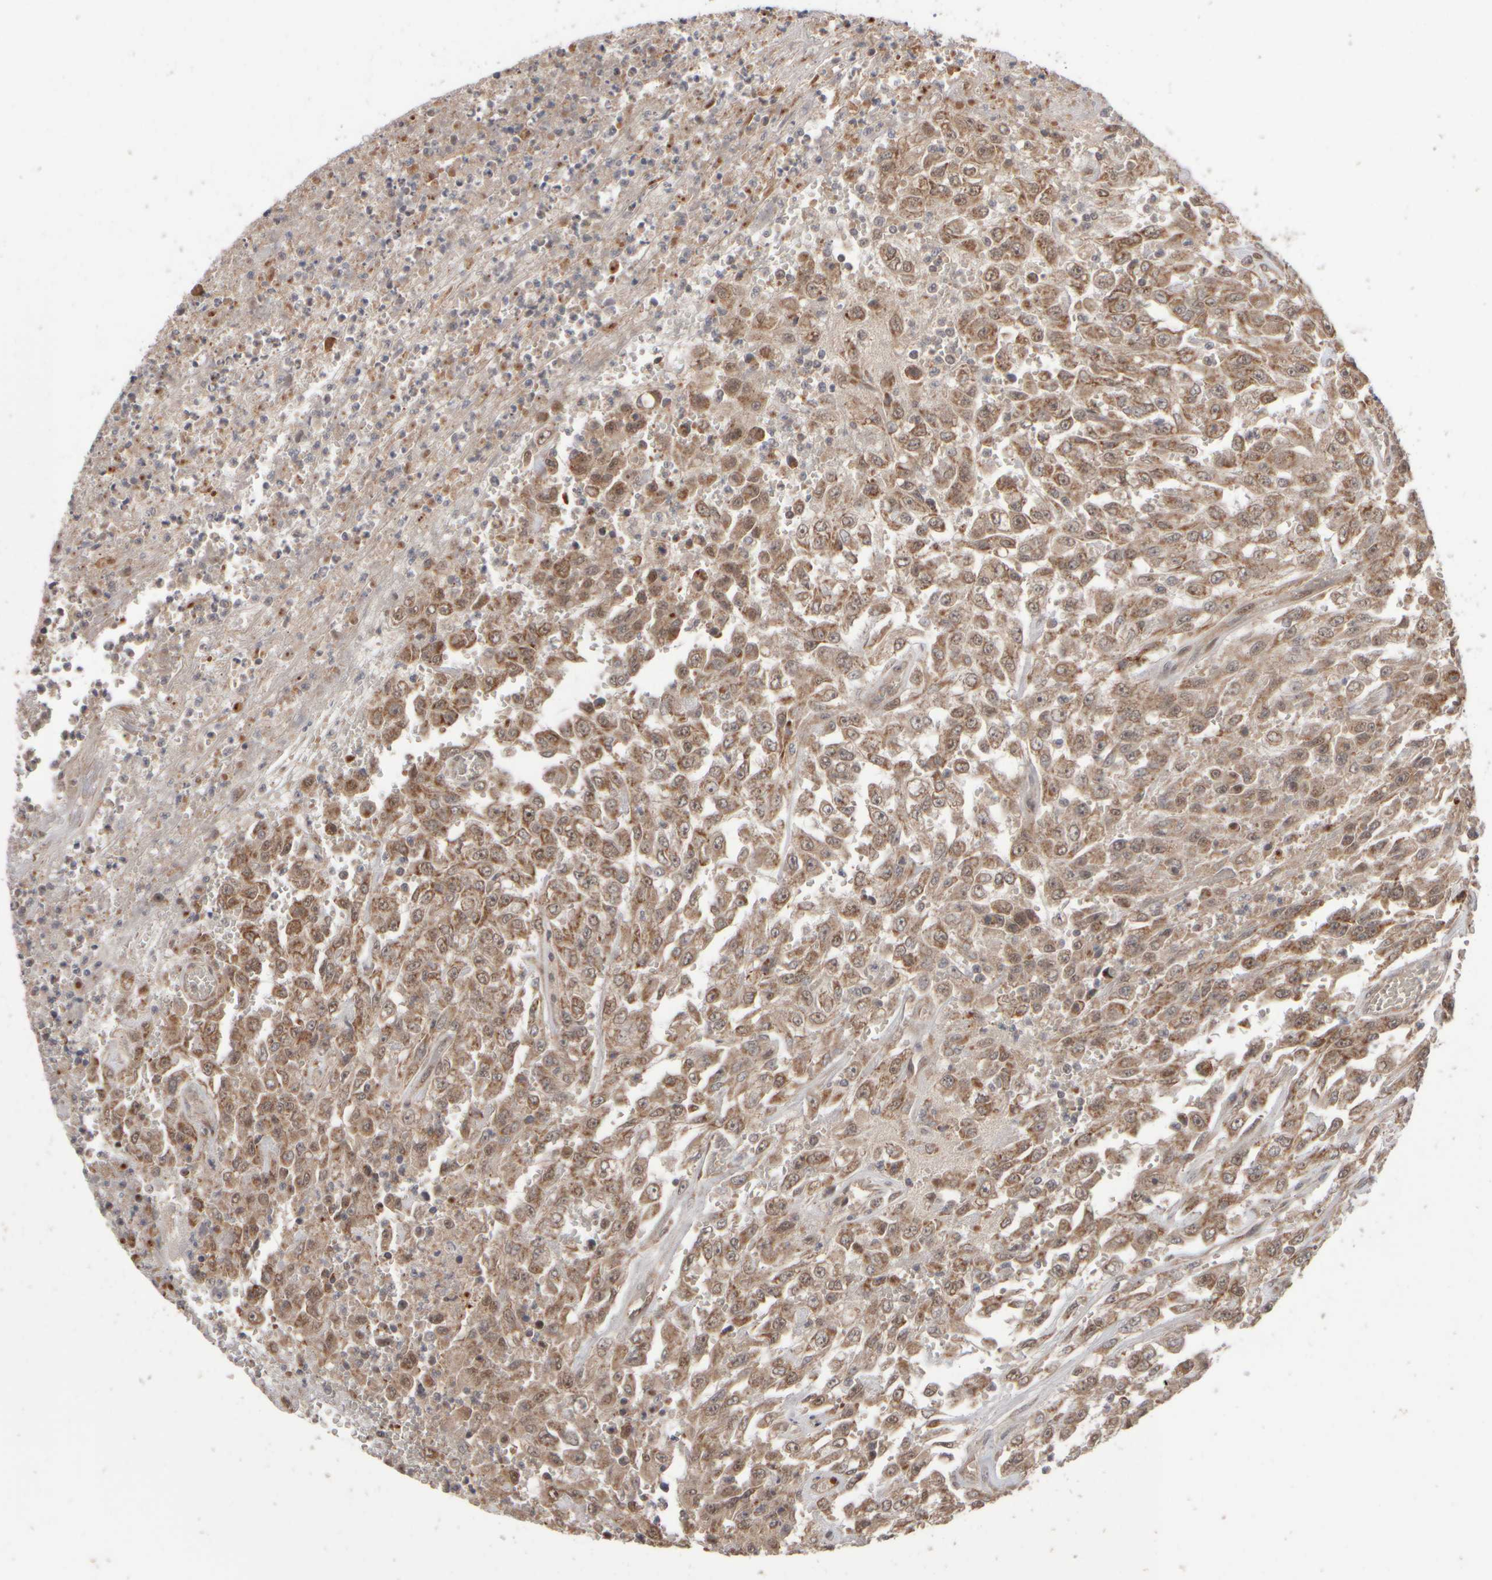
{"staining": {"intensity": "moderate", "quantity": ">75%", "location": "cytoplasmic/membranous,nuclear"}, "tissue": "urothelial cancer", "cell_type": "Tumor cells", "image_type": "cancer", "snomed": [{"axis": "morphology", "description": "Urothelial carcinoma, High grade"}, {"axis": "topography", "description": "Urinary bladder"}], "caption": "IHC (DAB (3,3'-diaminobenzidine)) staining of human urothelial cancer reveals moderate cytoplasmic/membranous and nuclear protein staining in about >75% of tumor cells.", "gene": "ABHD11", "patient": {"sex": "male", "age": 46}}